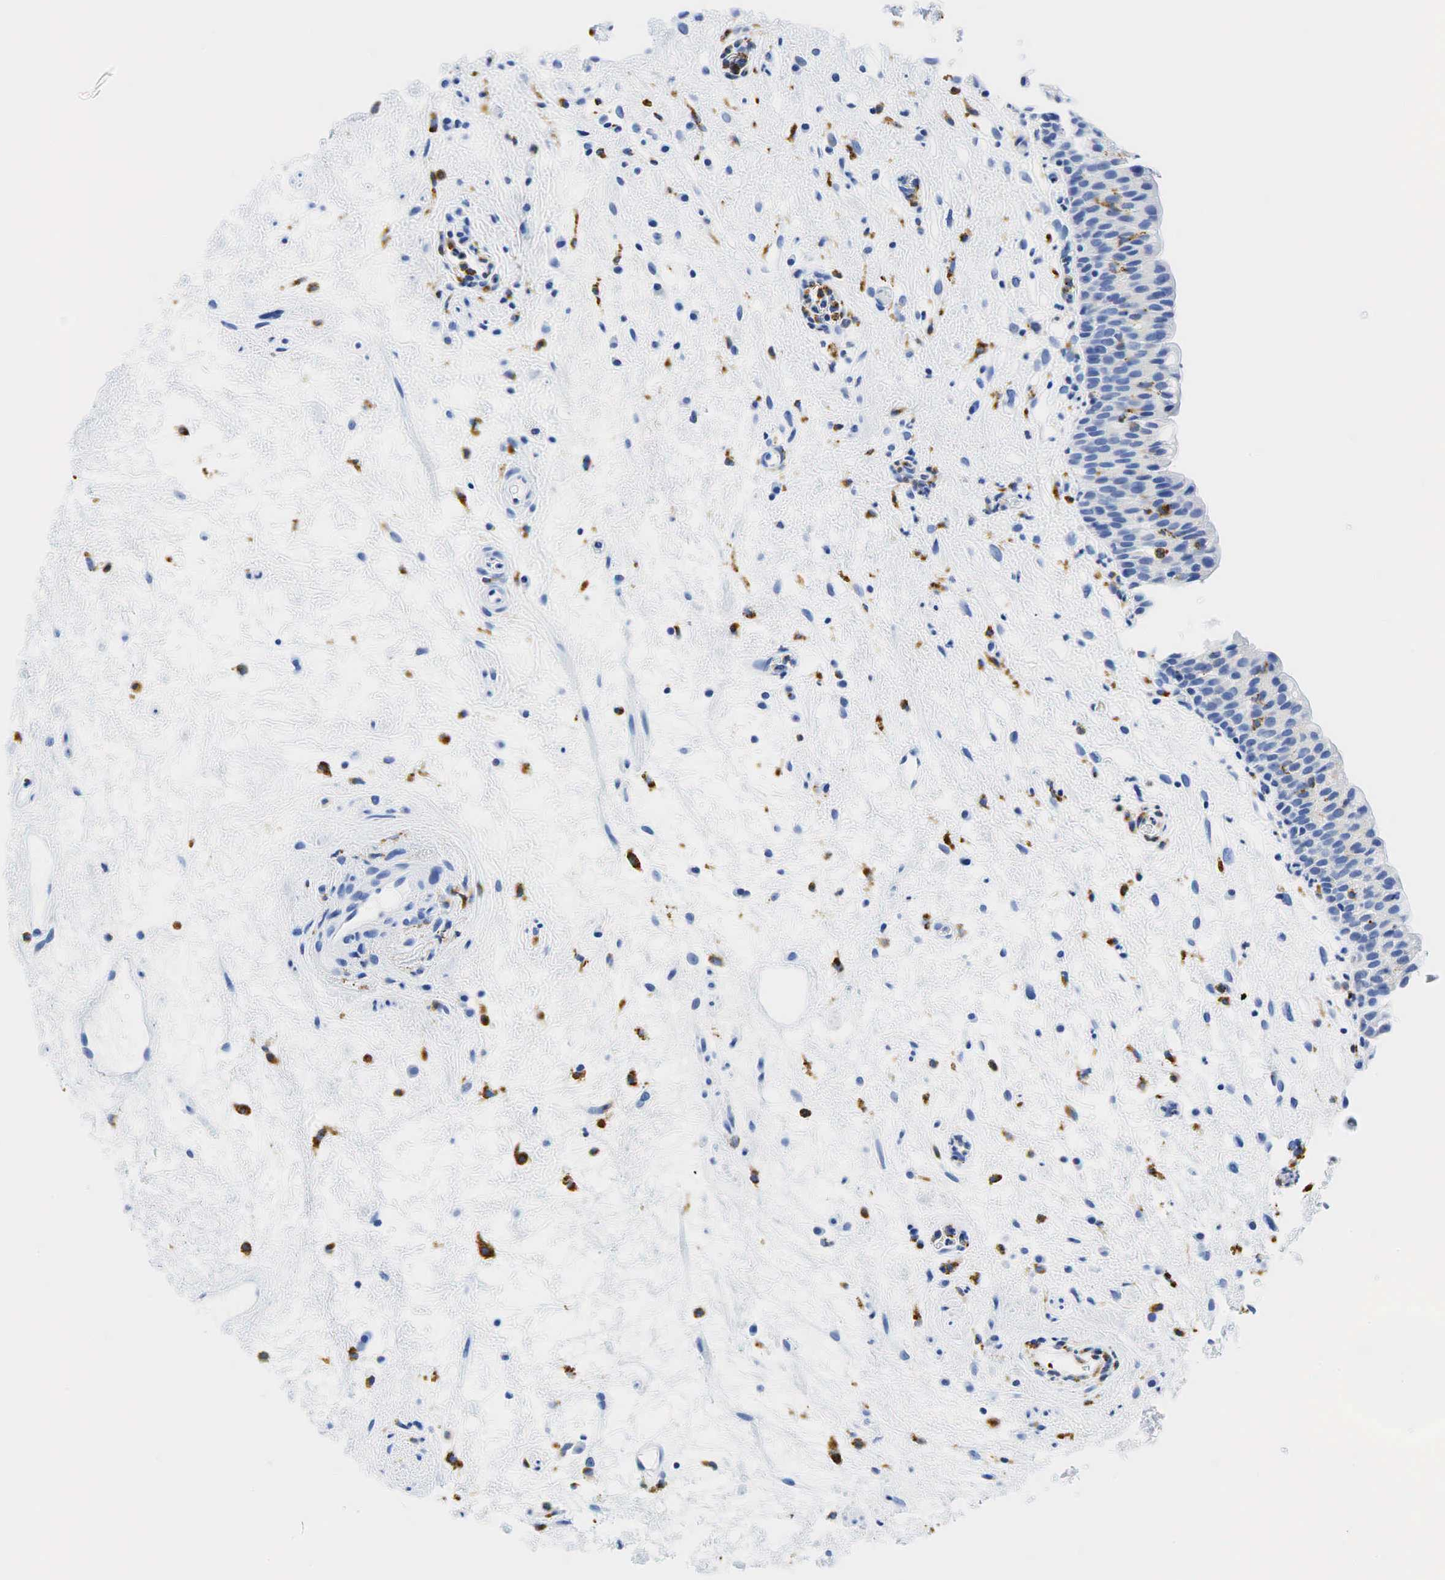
{"staining": {"intensity": "negative", "quantity": "none", "location": "none"}, "tissue": "urinary bladder", "cell_type": "Urothelial cells", "image_type": "normal", "snomed": [{"axis": "morphology", "description": "Normal tissue, NOS"}, {"axis": "topography", "description": "Urinary bladder"}], "caption": "Immunohistochemistry micrograph of normal human urinary bladder stained for a protein (brown), which shows no expression in urothelial cells. The staining was performed using DAB to visualize the protein expression in brown, while the nuclei were stained in blue with hematoxylin (Magnification: 20x).", "gene": "CD68", "patient": {"sex": "male", "age": 48}}